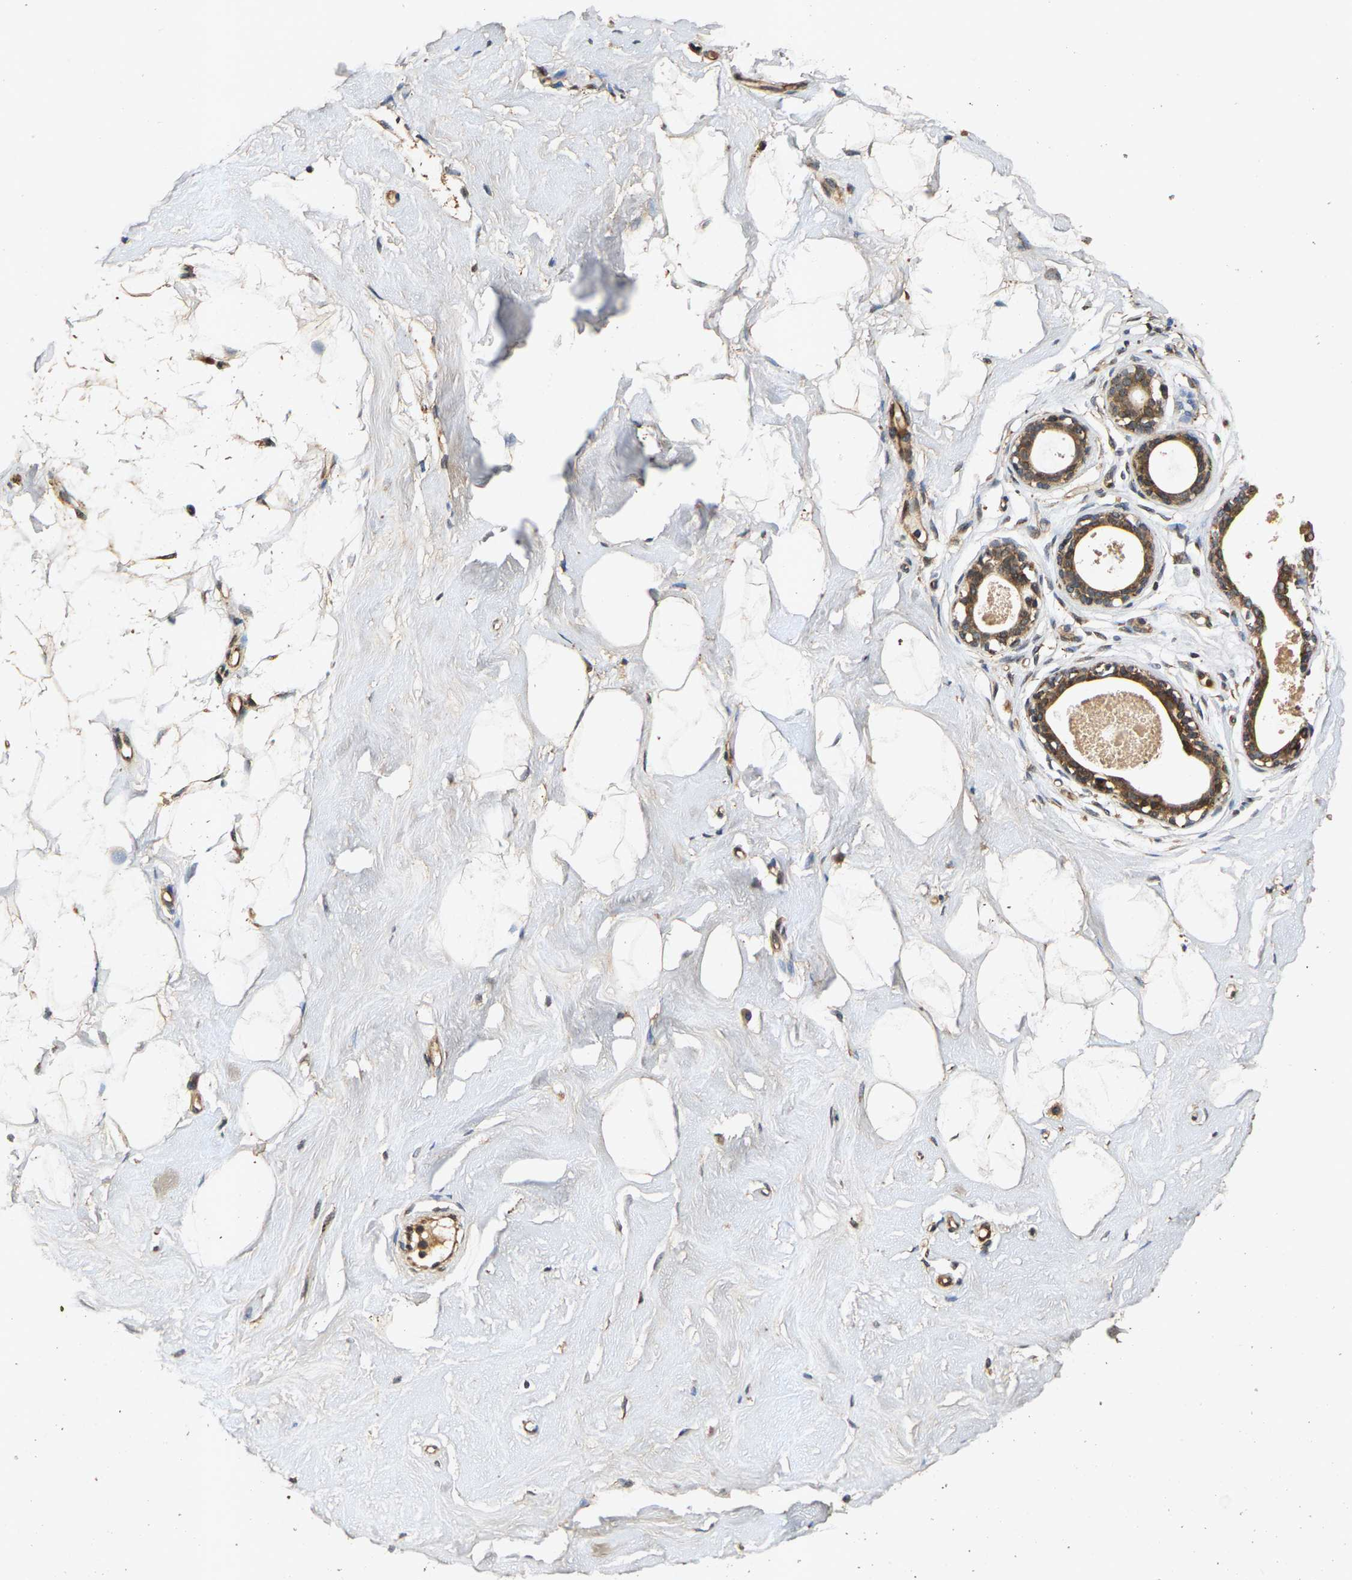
{"staining": {"intensity": "moderate", "quantity": ">75%", "location": "cytoplasmic/membranous"}, "tissue": "breast", "cell_type": "Adipocytes", "image_type": "normal", "snomed": [{"axis": "morphology", "description": "Normal tissue, NOS"}, {"axis": "topography", "description": "Breast"}], "caption": "Immunohistochemical staining of benign breast exhibits medium levels of moderate cytoplasmic/membranous expression in approximately >75% of adipocytes.", "gene": "CIDEC", "patient": {"sex": "female", "age": 23}}